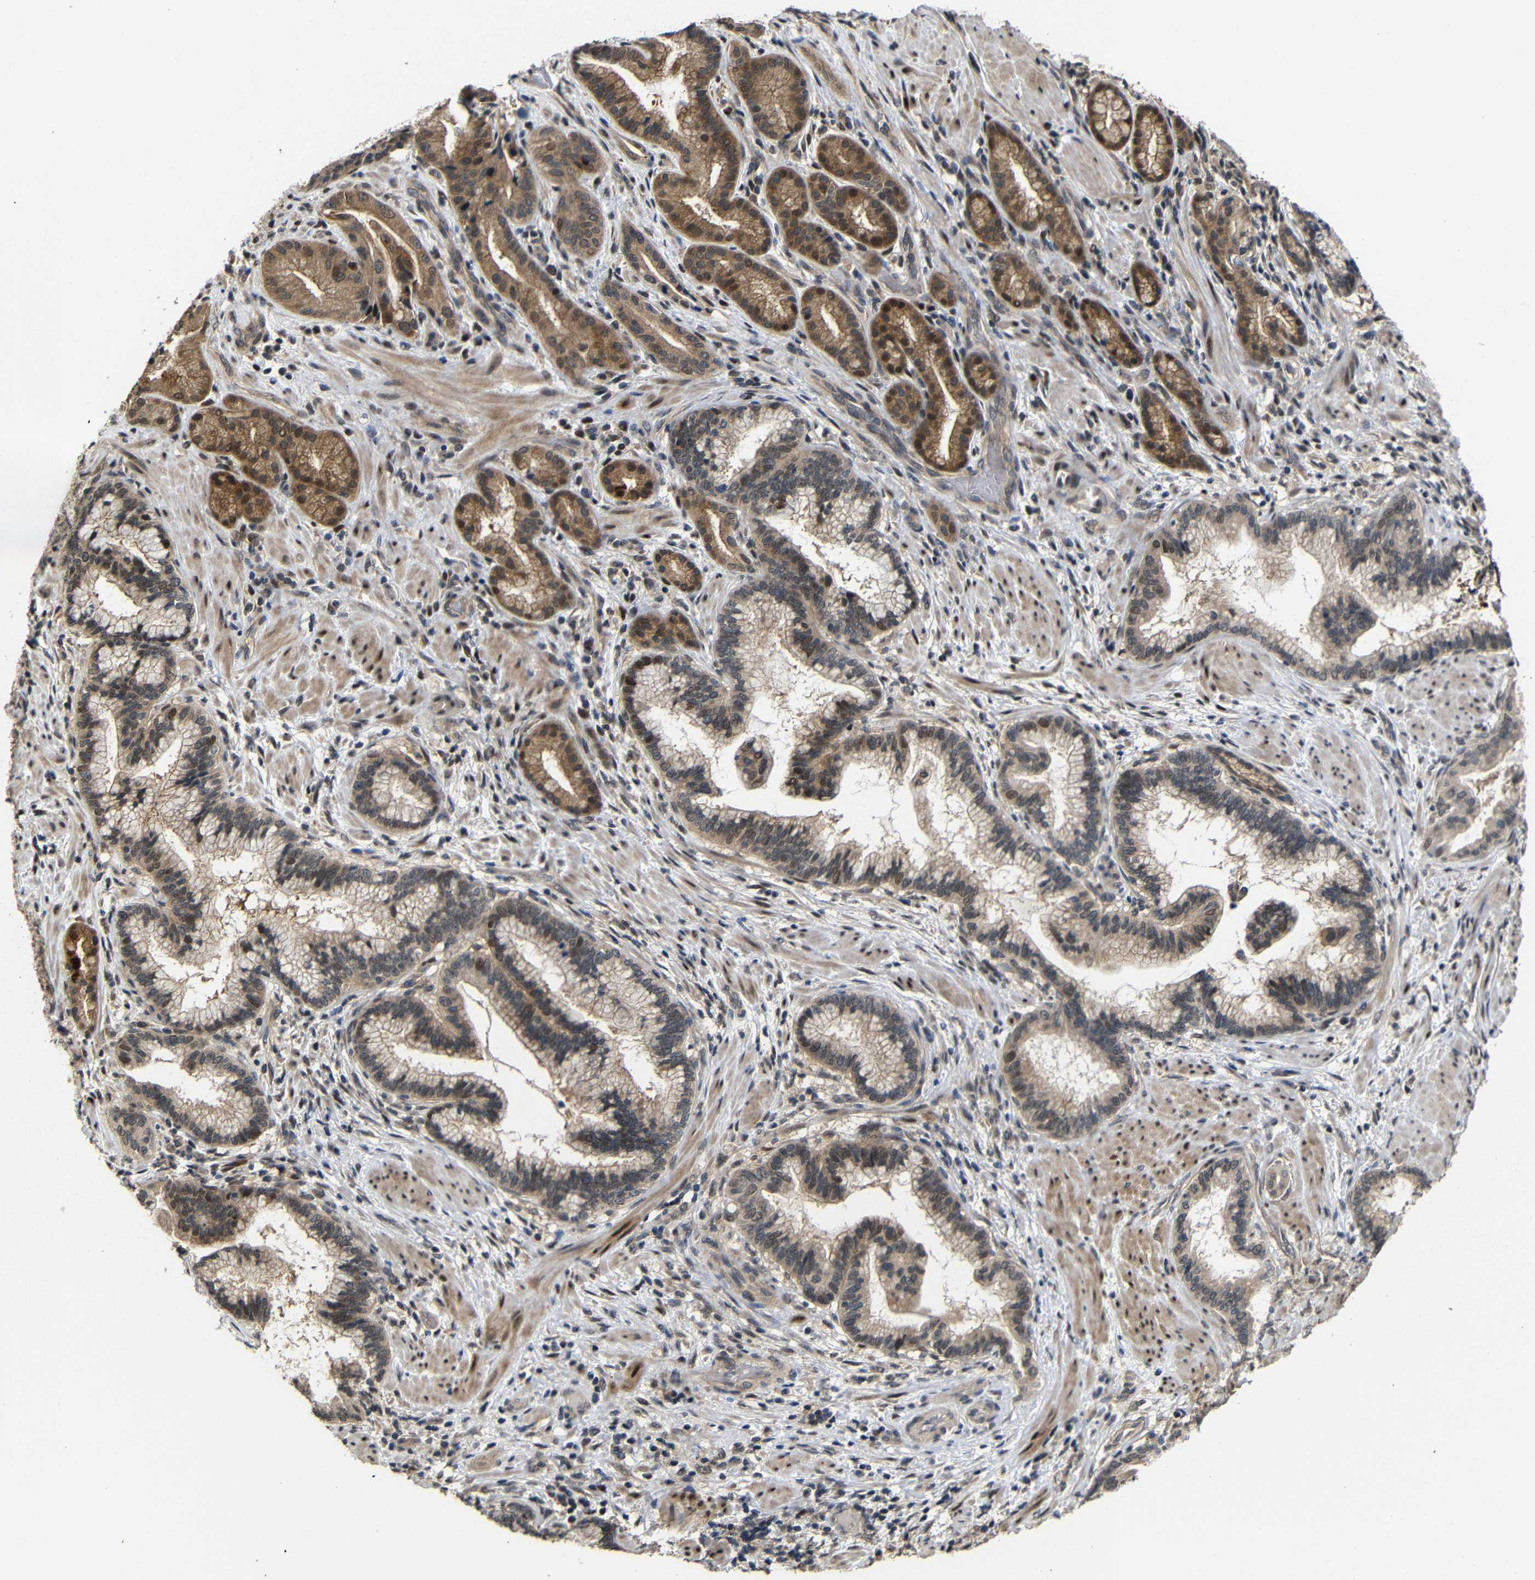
{"staining": {"intensity": "moderate", "quantity": ">75%", "location": "cytoplasmic/membranous,nuclear"}, "tissue": "pancreatic cancer", "cell_type": "Tumor cells", "image_type": "cancer", "snomed": [{"axis": "morphology", "description": "Adenocarcinoma, NOS"}, {"axis": "topography", "description": "Pancreas"}], "caption": "Immunohistochemistry (IHC) (DAB) staining of human pancreatic cancer (adenocarcinoma) demonstrates moderate cytoplasmic/membranous and nuclear protein positivity in approximately >75% of tumor cells. The staining was performed using DAB (3,3'-diaminobenzidine) to visualize the protein expression in brown, while the nuclei were stained in blue with hematoxylin (Magnification: 20x).", "gene": "ATG12", "patient": {"sex": "female", "age": 64}}